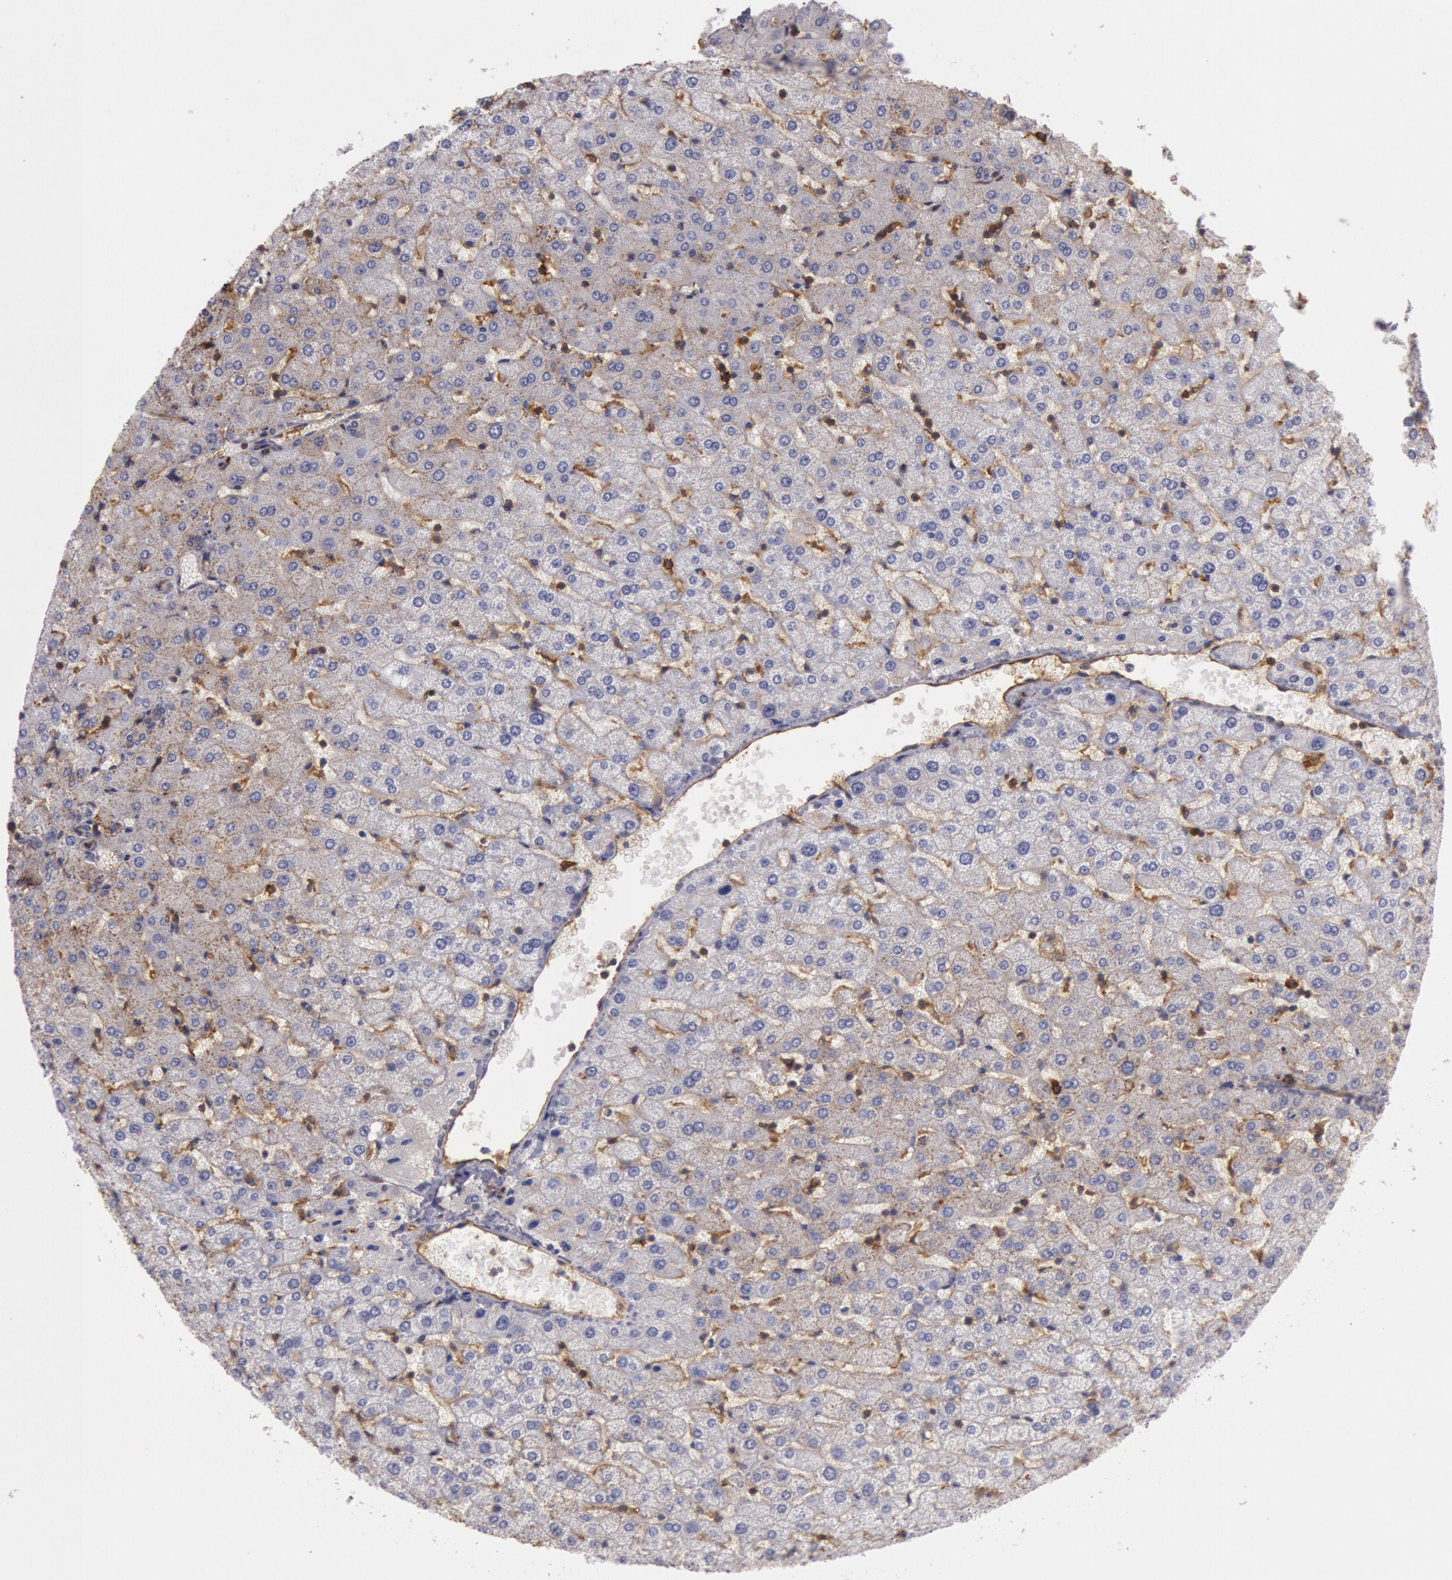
{"staining": {"intensity": "weak", "quantity": "25%-75%", "location": "cytoplasmic/membranous"}, "tissue": "liver", "cell_type": "Cholangiocytes", "image_type": "normal", "snomed": [{"axis": "morphology", "description": "Normal tissue, NOS"}, {"axis": "morphology", "description": "Fibrosis, NOS"}, {"axis": "topography", "description": "Liver"}], "caption": "A histopathology image of human liver stained for a protein demonstrates weak cytoplasmic/membranous brown staining in cholangiocytes.", "gene": "TRIB2", "patient": {"sex": "female", "age": 29}}